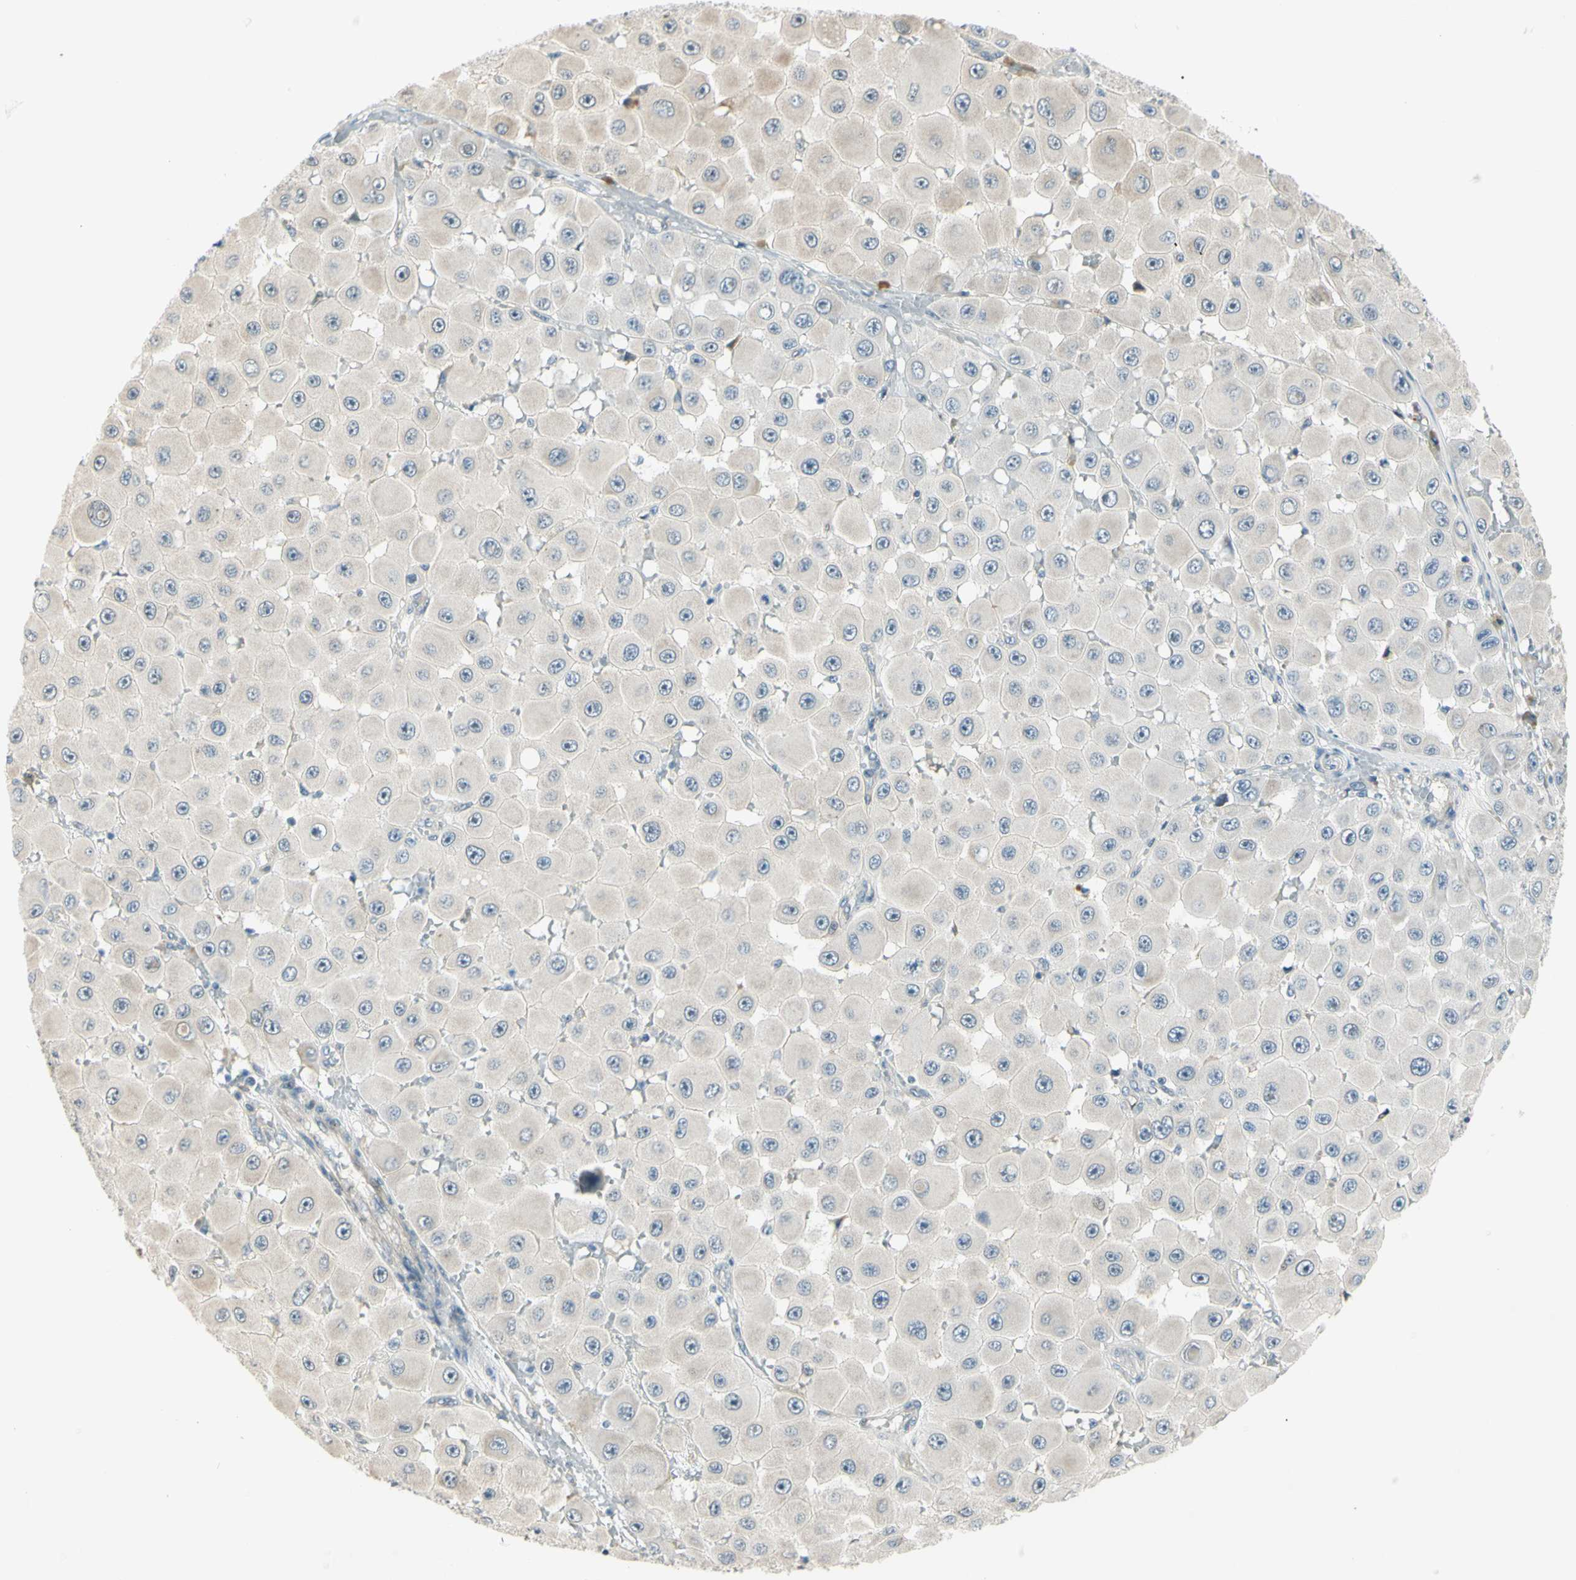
{"staining": {"intensity": "moderate", "quantity": "<25%", "location": "cytoplasmic/membranous"}, "tissue": "melanoma", "cell_type": "Tumor cells", "image_type": "cancer", "snomed": [{"axis": "morphology", "description": "Malignant melanoma, NOS"}, {"axis": "topography", "description": "Skin"}], "caption": "Immunohistochemistry photomicrograph of neoplastic tissue: melanoma stained using IHC displays low levels of moderate protein expression localized specifically in the cytoplasmic/membranous of tumor cells, appearing as a cytoplasmic/membranous brown color.", "gene": "NPDC1", "patient": {"sex": "female", "age": 81}}